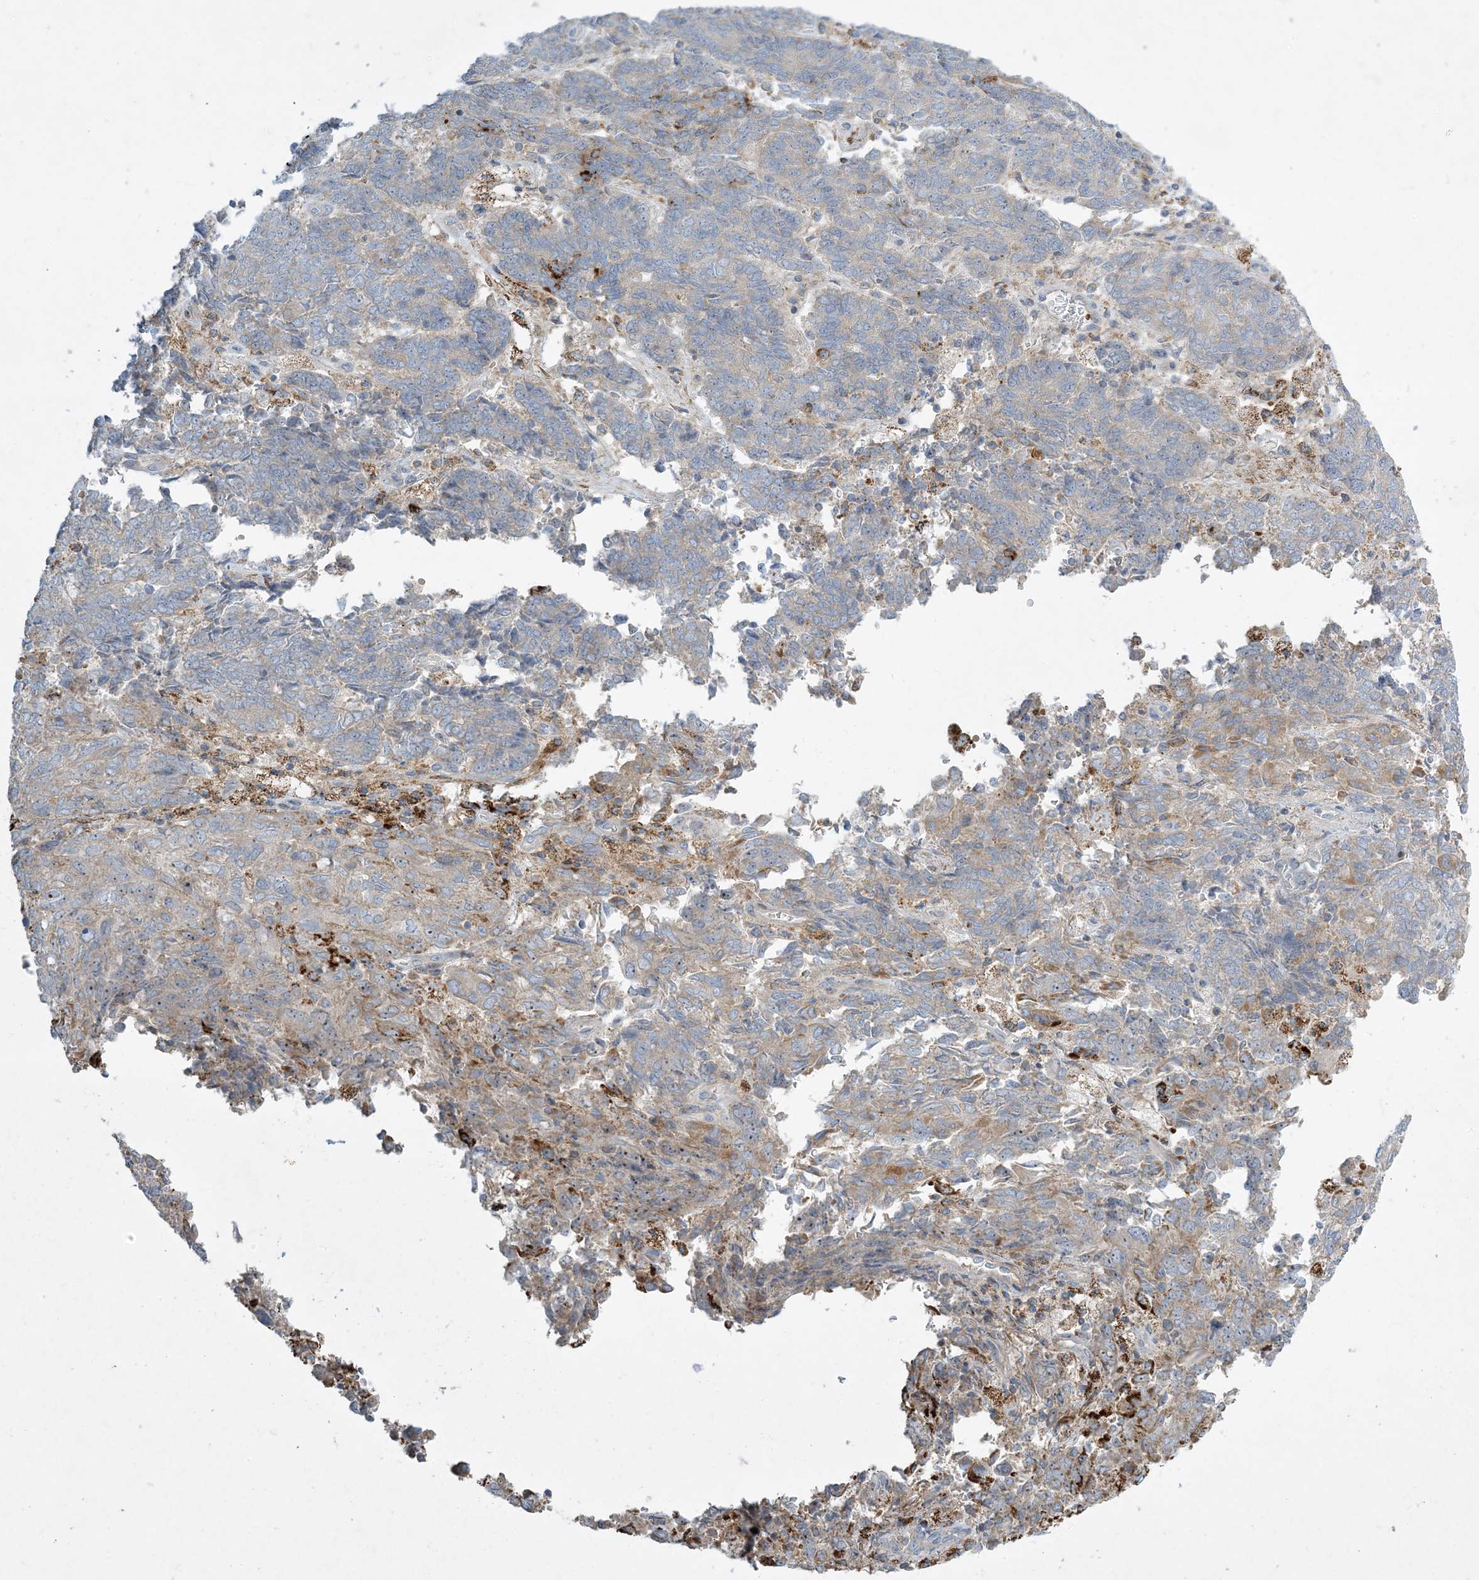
{"staining": {"intensity": "weak", "quantity": "<25%", "location": "cytoplasmic/membranous"}, "tissue": "endometrial cancer", "cell_type": "Tumor cells", "image_type": "cancer", "snomed": [{"axis": "morphology", "description": "Adenocarcinoma, NOS"}, {"axis": "topography", "description": "Endometrium"}], "caption": "An immunohistochemistry image of endometrial cancer is shown. There is no staining in tumor cells of endometrial cancer. Nuclei are stained in blue.", "gene": "LTN1", "patient": {"sex": "female", "age": 80}}